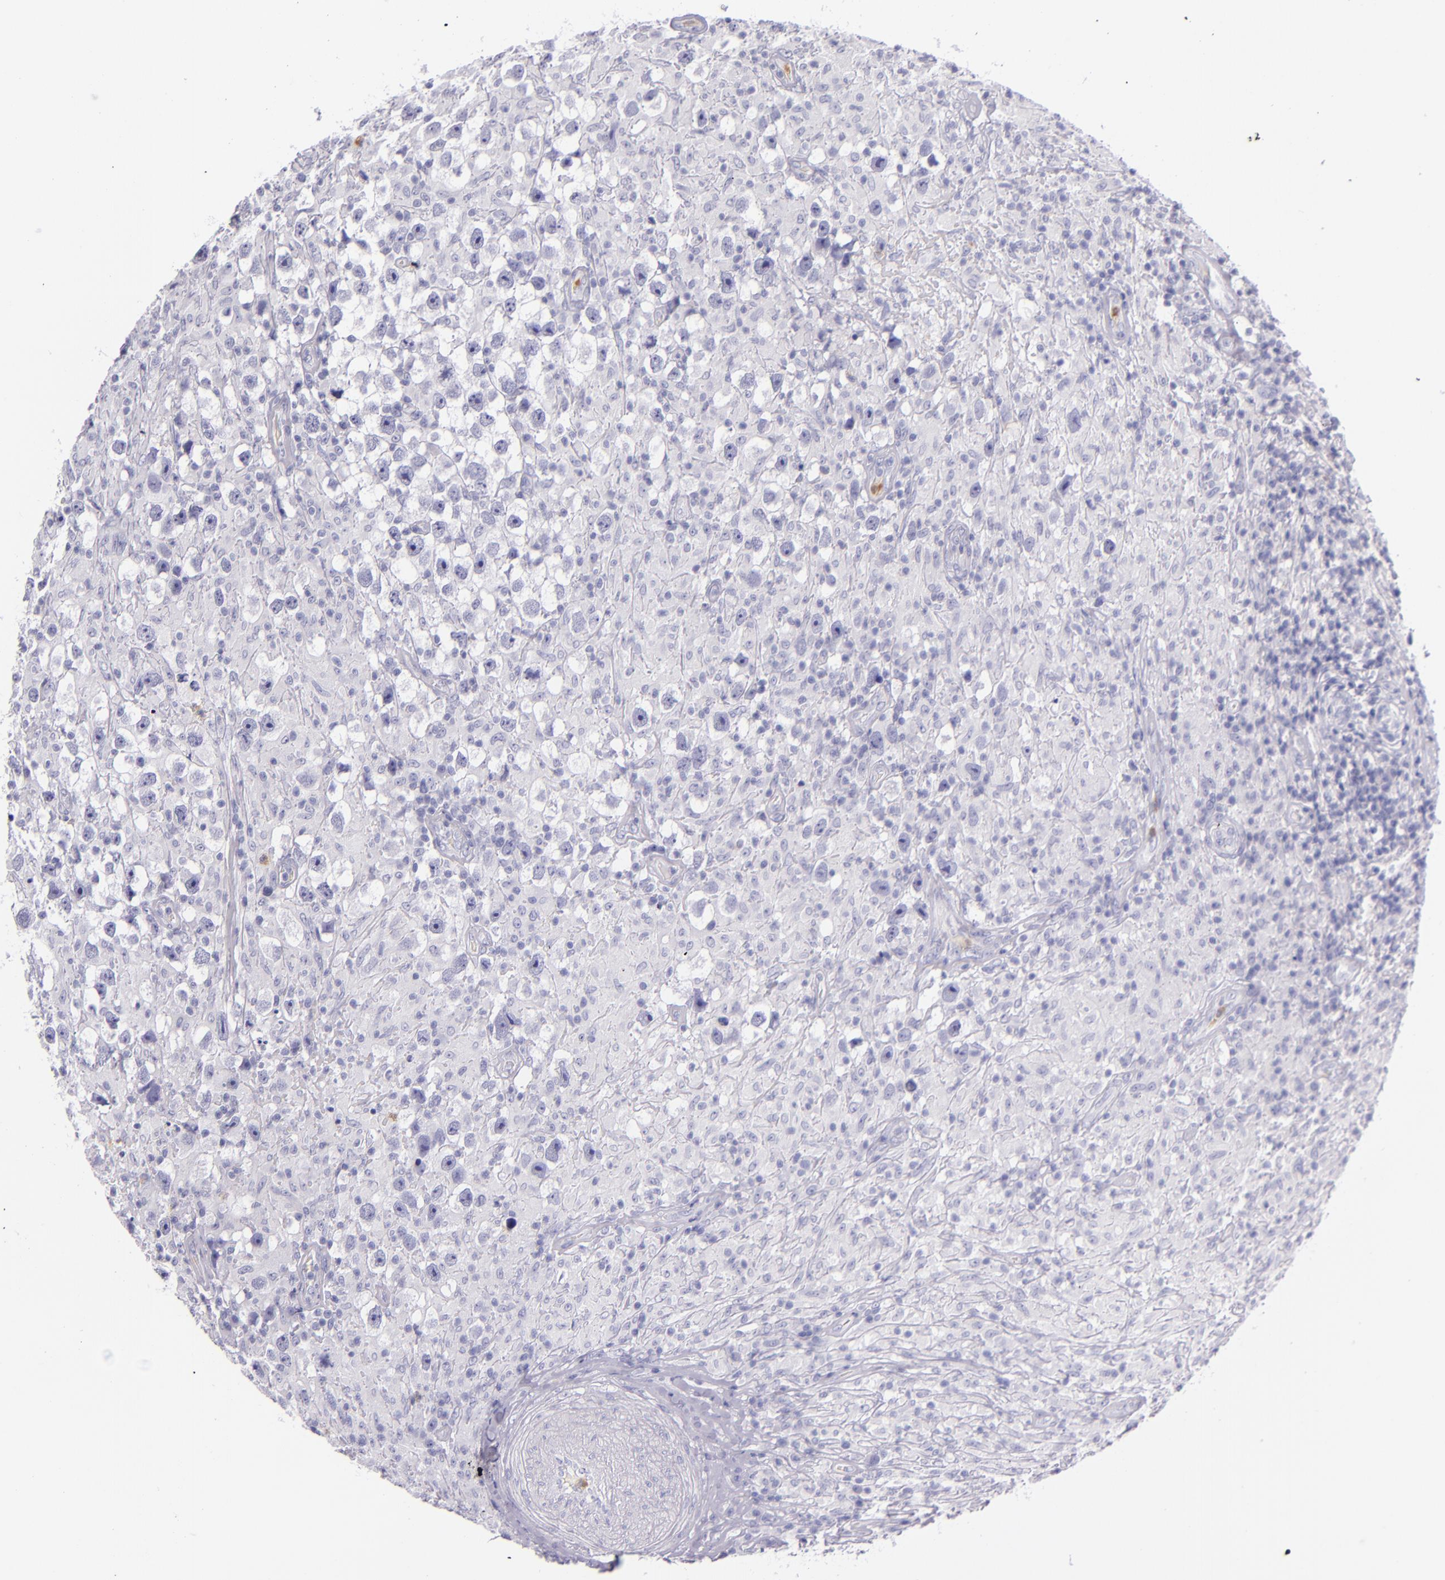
{"staining": {"intensity": "negative", "quantity": "none", "location": "none"}, "tissue": "testis cancer", "cell_type": "Tumor cells", "image_type": "cancer", "snomed": [{"axis": "morphology", "description": "Seminoma, NOS"}, {"axis": "topography", "description": "Testis"}], "caption": "An image of human testis cancer (seminoma) is negative for staining in tumor cells.", "gene": "CEACAM1", "patient": {"sex": "male", "age": 34}}